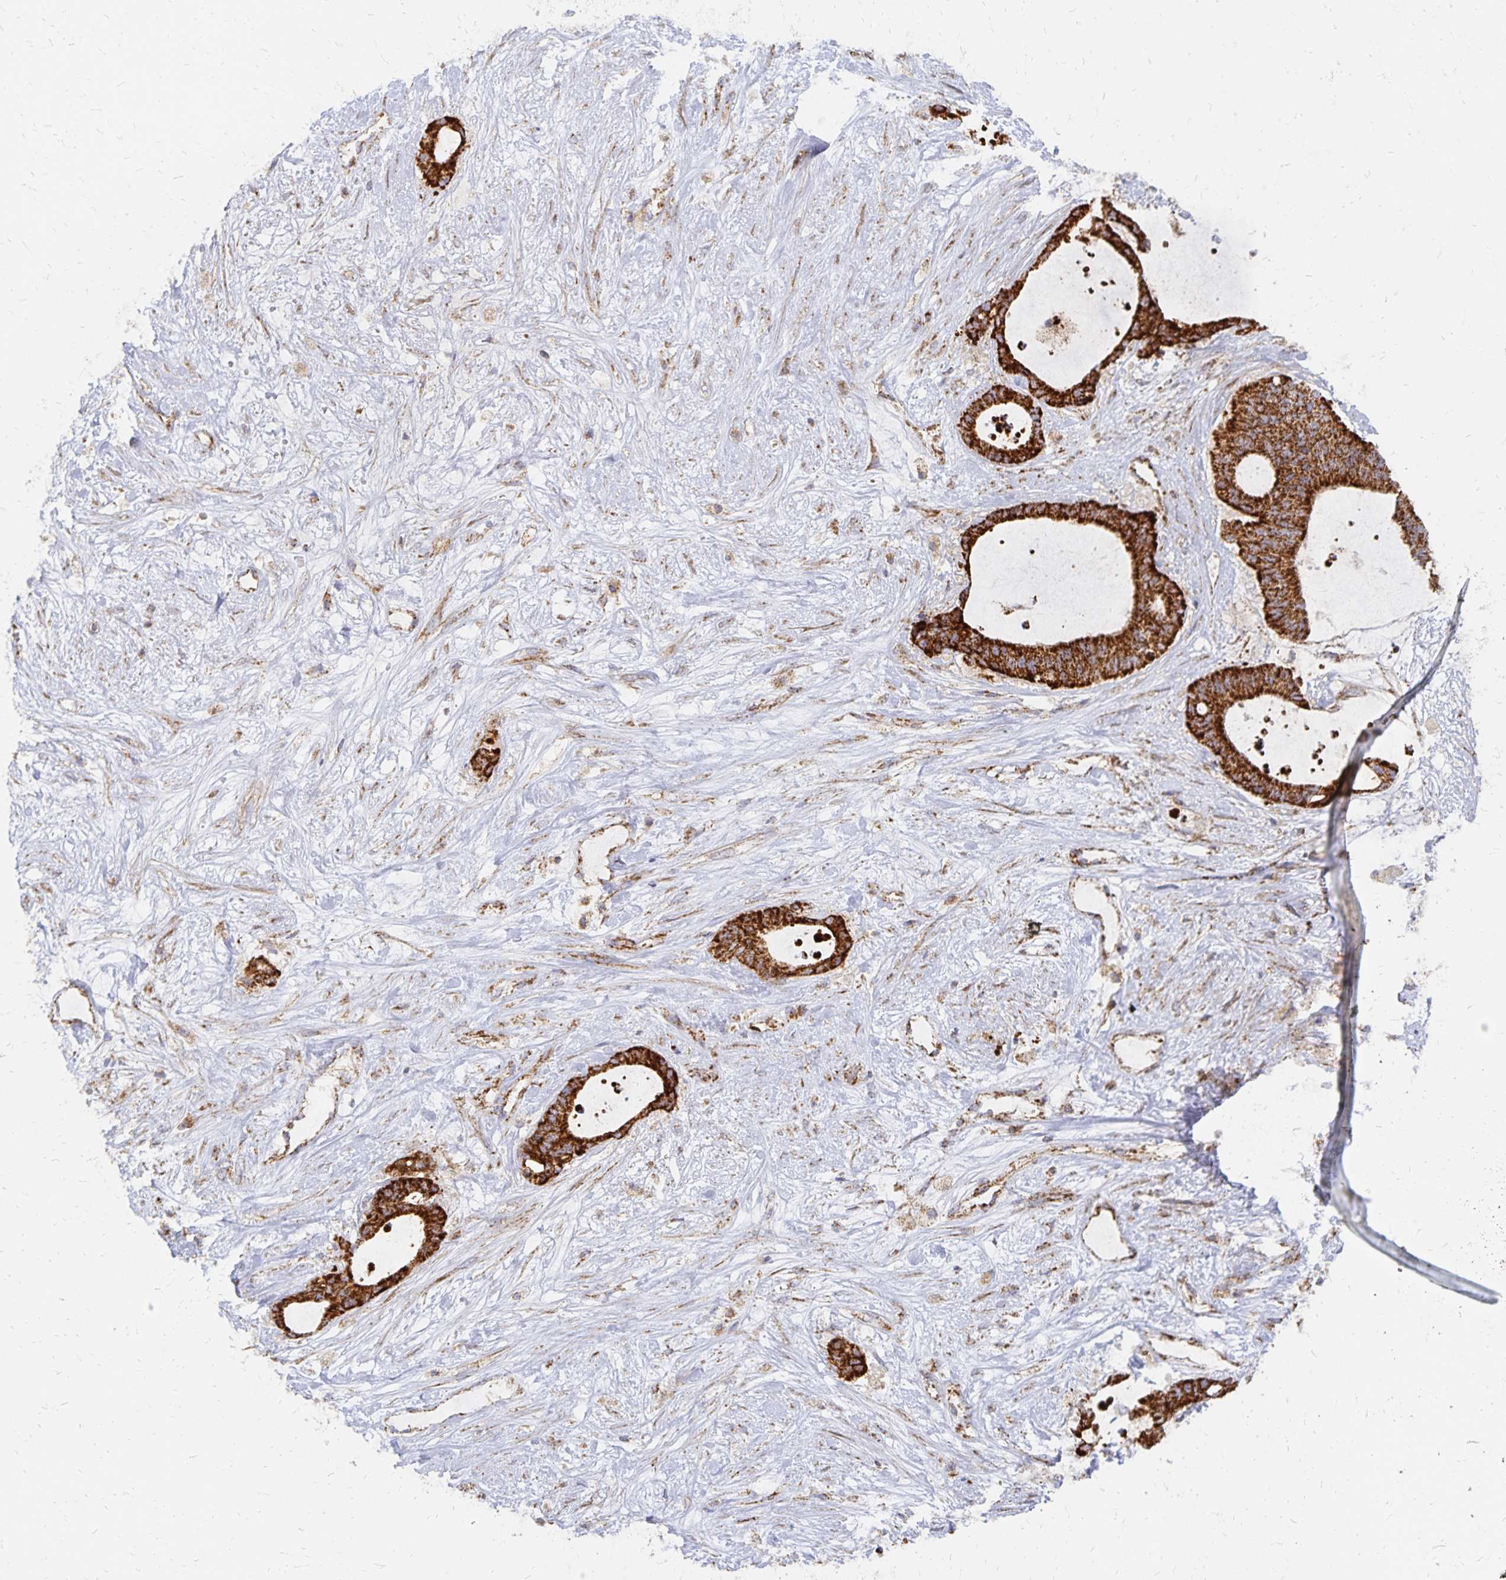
{"staining": {"intensity": "strong", "quantity": ">75%", "location": "cytoplasmic/membranous"}, "tissue": "liver cancer", "cell_type": "Tumor cells", "image_type": "cancer", "snomed": [{"axis": "morphology", "description": "Normal tissue, NOS"}, {"axis": "morphology", "description": "Cholangiocarcinoma"}, {"axis": "topography", "description": "Liver"}, {"axis": "topography", "description": "Peripheral nerve tissue"}], "caption": "Liver cancer stained with DAB immunohistochemistry (IHC) displays high levels of strong cytoplasmic/membranous staining in approximately >75% of tumor cells. The protein of interest is stained brown, and the nuclei are stained in blue (DAB IHC with brightfield microscopy, high magnification).", "gene": "STOML2", "patient": {"sex": "female", "age": 73}}